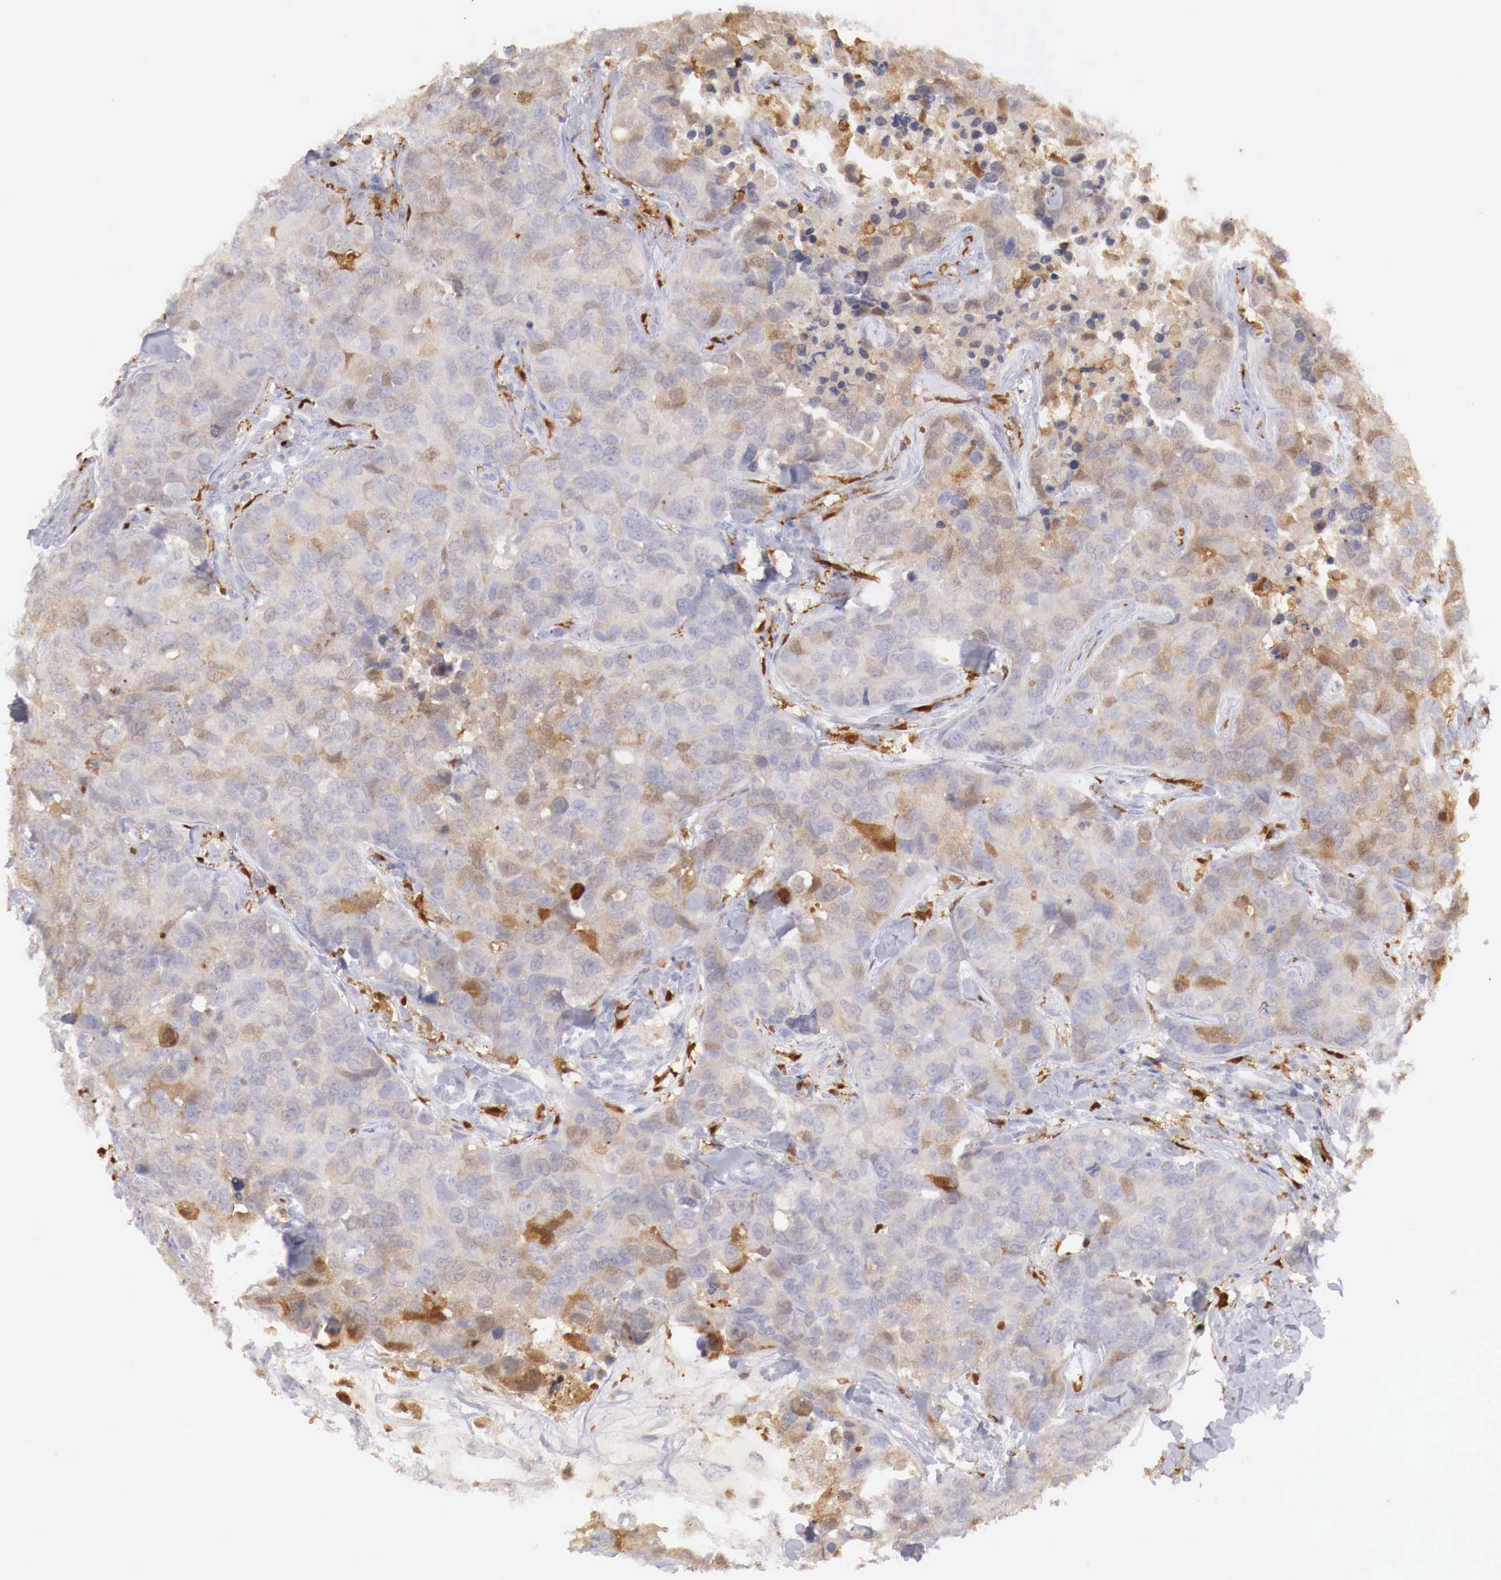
{"staining": {"intensity": "moderate", "quantity": "25%-75%", "location": "cytoplasmic/membranous"}, "tissue": "breast cancer", "cell_type": "Tumor cells", "image_type": "cancer", "snomed": [{"axis": "morphology", "description": "Duct carcinoma"}, {"axis": "topography", "description": "Breast"}], "caption": "Immunohistochemical staining of human breast cancer reveals medium levels of moderate cytoplasmic/membranous protein expression in approximately 25%-75% of tumor cells.", "gene": "RENBP", "patient": {"sex": "female", "age": 91}}